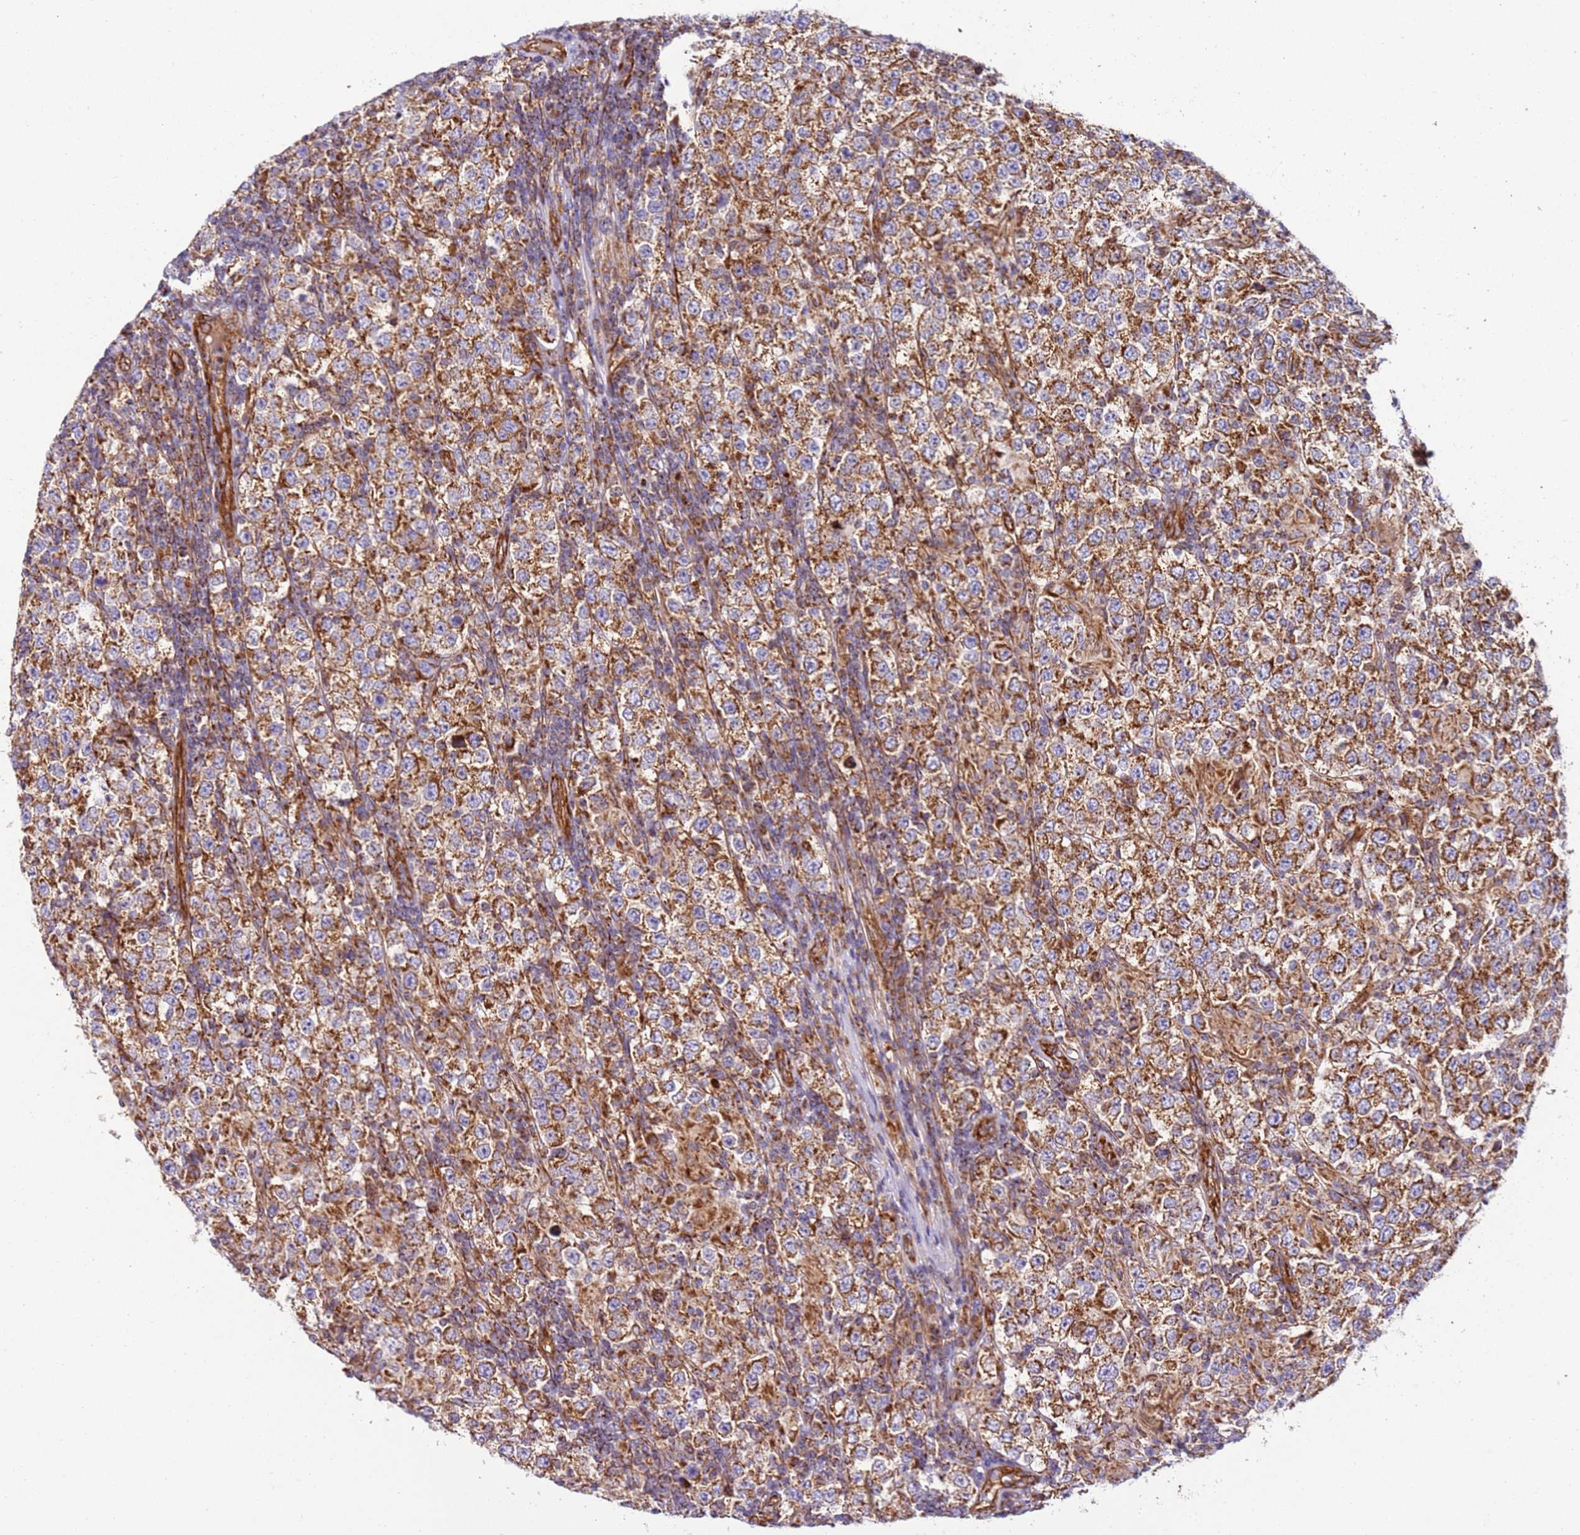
{"staining": {"intensity": "moderate", "quantity": ">75%", "location": "cytoplasmic/membranous"}, "tissue": "testis cancer", "cell_type": "Tumor cells", "image_type": "cancer", "snomed": [{"axis": "morphology", "description": "Normal tissue, NOS"}, {"axis": "morphology", "description": "Urothelial carcinoma, High grade"}, {"axis": "morphology", "description": "Seminoma, NOS"}, {"axis": "morphology", "description": "Carcinoma, Embryonal, NOS"}, {"axis": "topography", "description": "Urinary bladder"}, {"axis": "topography", "description": "Testis"}], "caption": "This is a micrograph of immunohistochemistry (IHC) staining of testis cancer, which shows moderate expression in the cytoplasmic/membranous of tumor cells.", "gene": "MRPL20", "patient": {"sex": "male", "age": 41}}